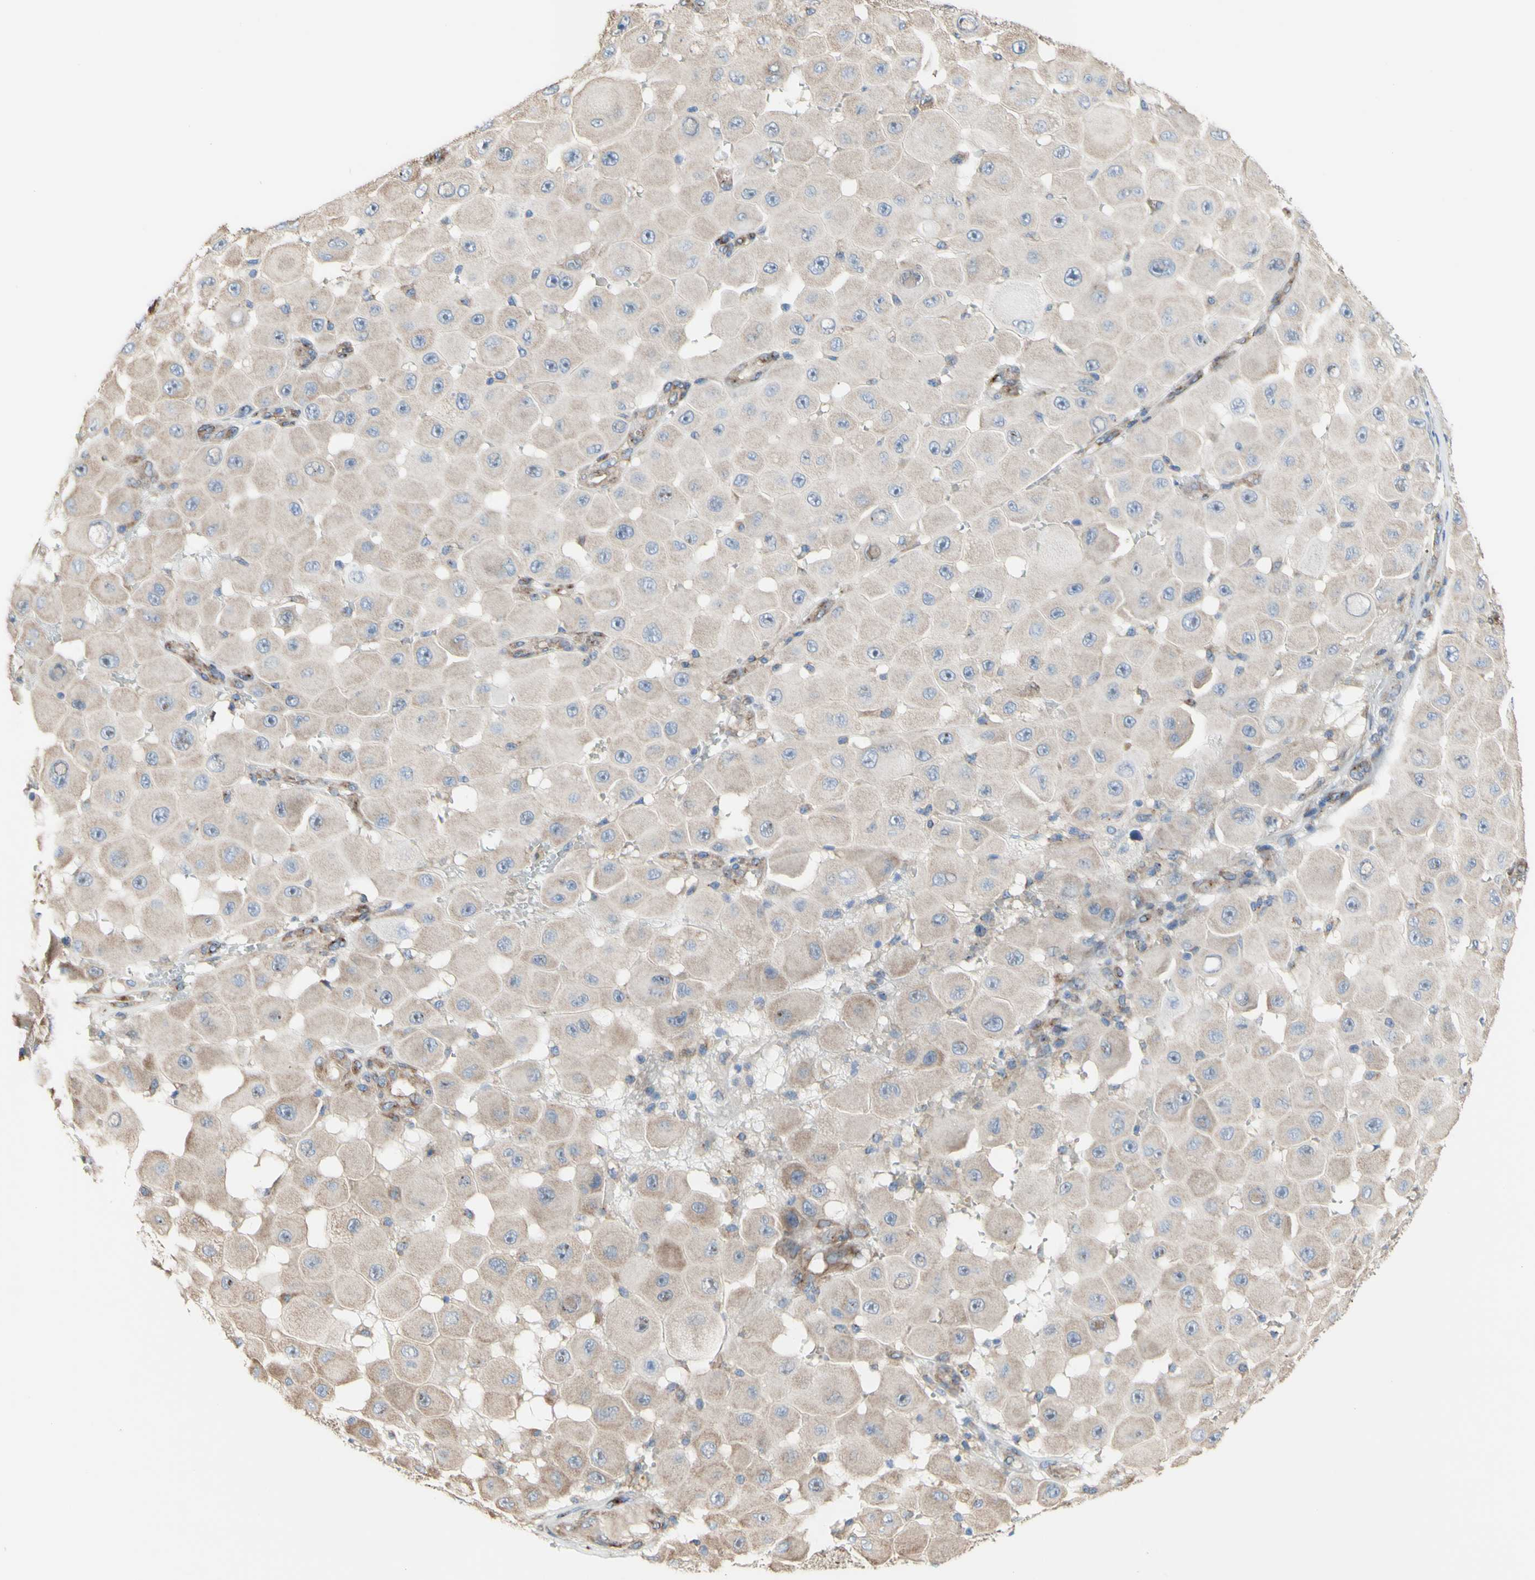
{"staining": {"intensity": "weak", "quantity": ">75%", "location": "cytoplasmic/membranous"}, "tissue": "melanoma", "cell_type": "Tumor cells", "image_type": "cancer", "snomed": [{"axis": "morphology", "description": "Malignant melanoma, NOS"}, {"axis": "topography", "description": "Skin"}], "caption": "This micrograph reveals IHC staining of human melanoma, with low weak cytoplasmic/membranous expression in about >75% of tumor cells.", "gene": "LRIG3", "patient": {"sex": "female", "age": 81}}